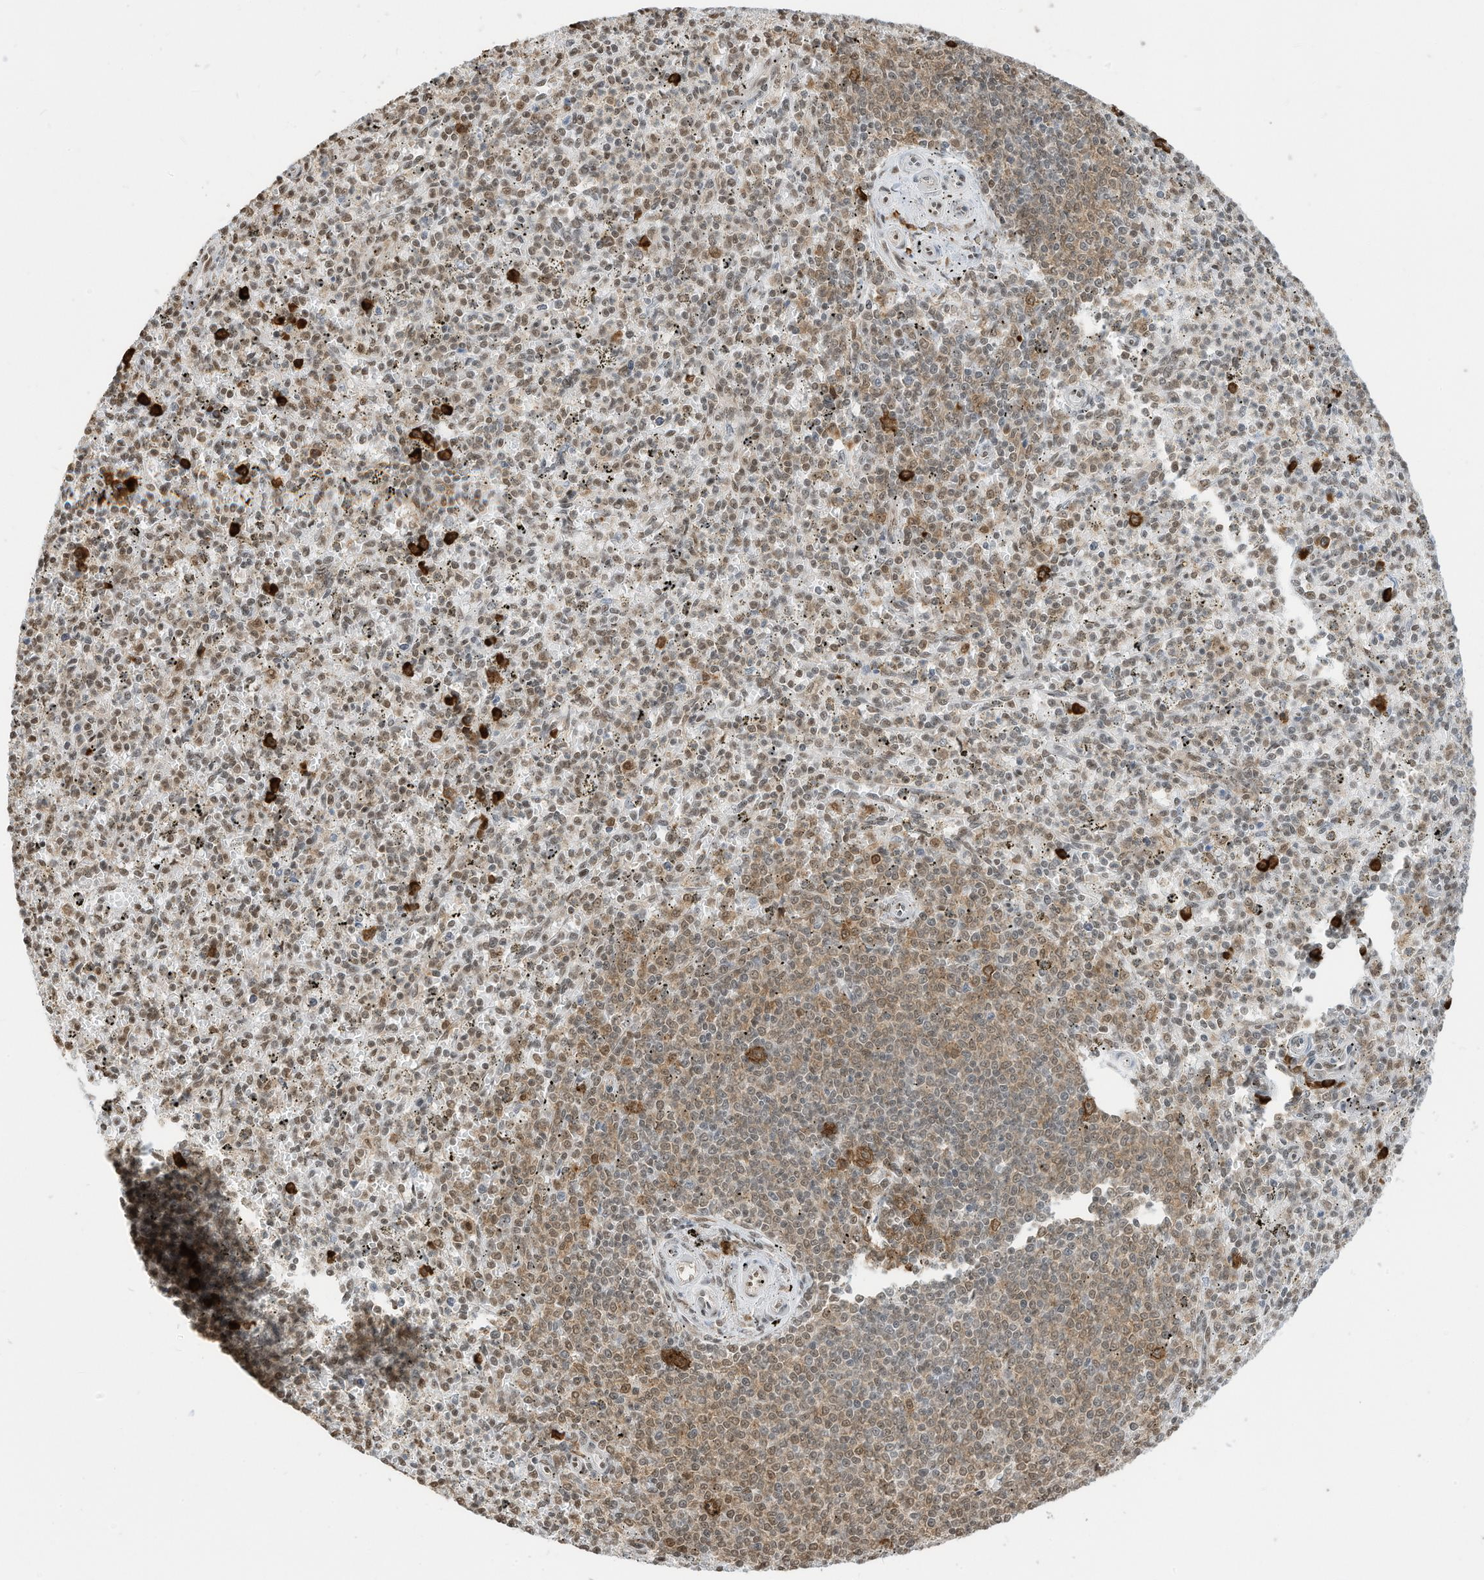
{"staining": {"intensity": "strong", "quantity": "<25%", "location": "cytoplasmic/membranous,nuclear"}, "tissue": "spleen", "cell_type": "Cells in red pulp", "image_type": "normal", "snomed": [{"axis": "morphology", "description": "Normal tissue, NOS"}, {"axis": "topography", "description": "Spleen"}], "caption": "Brown immunohistochemical staining in normal human spleen shows strong cytoplasmic/membranous,nuclear staining in about <25% of cells in red pulp.", "gene": "ZNF195", "patient": {"sex": "male", "age": 72}}